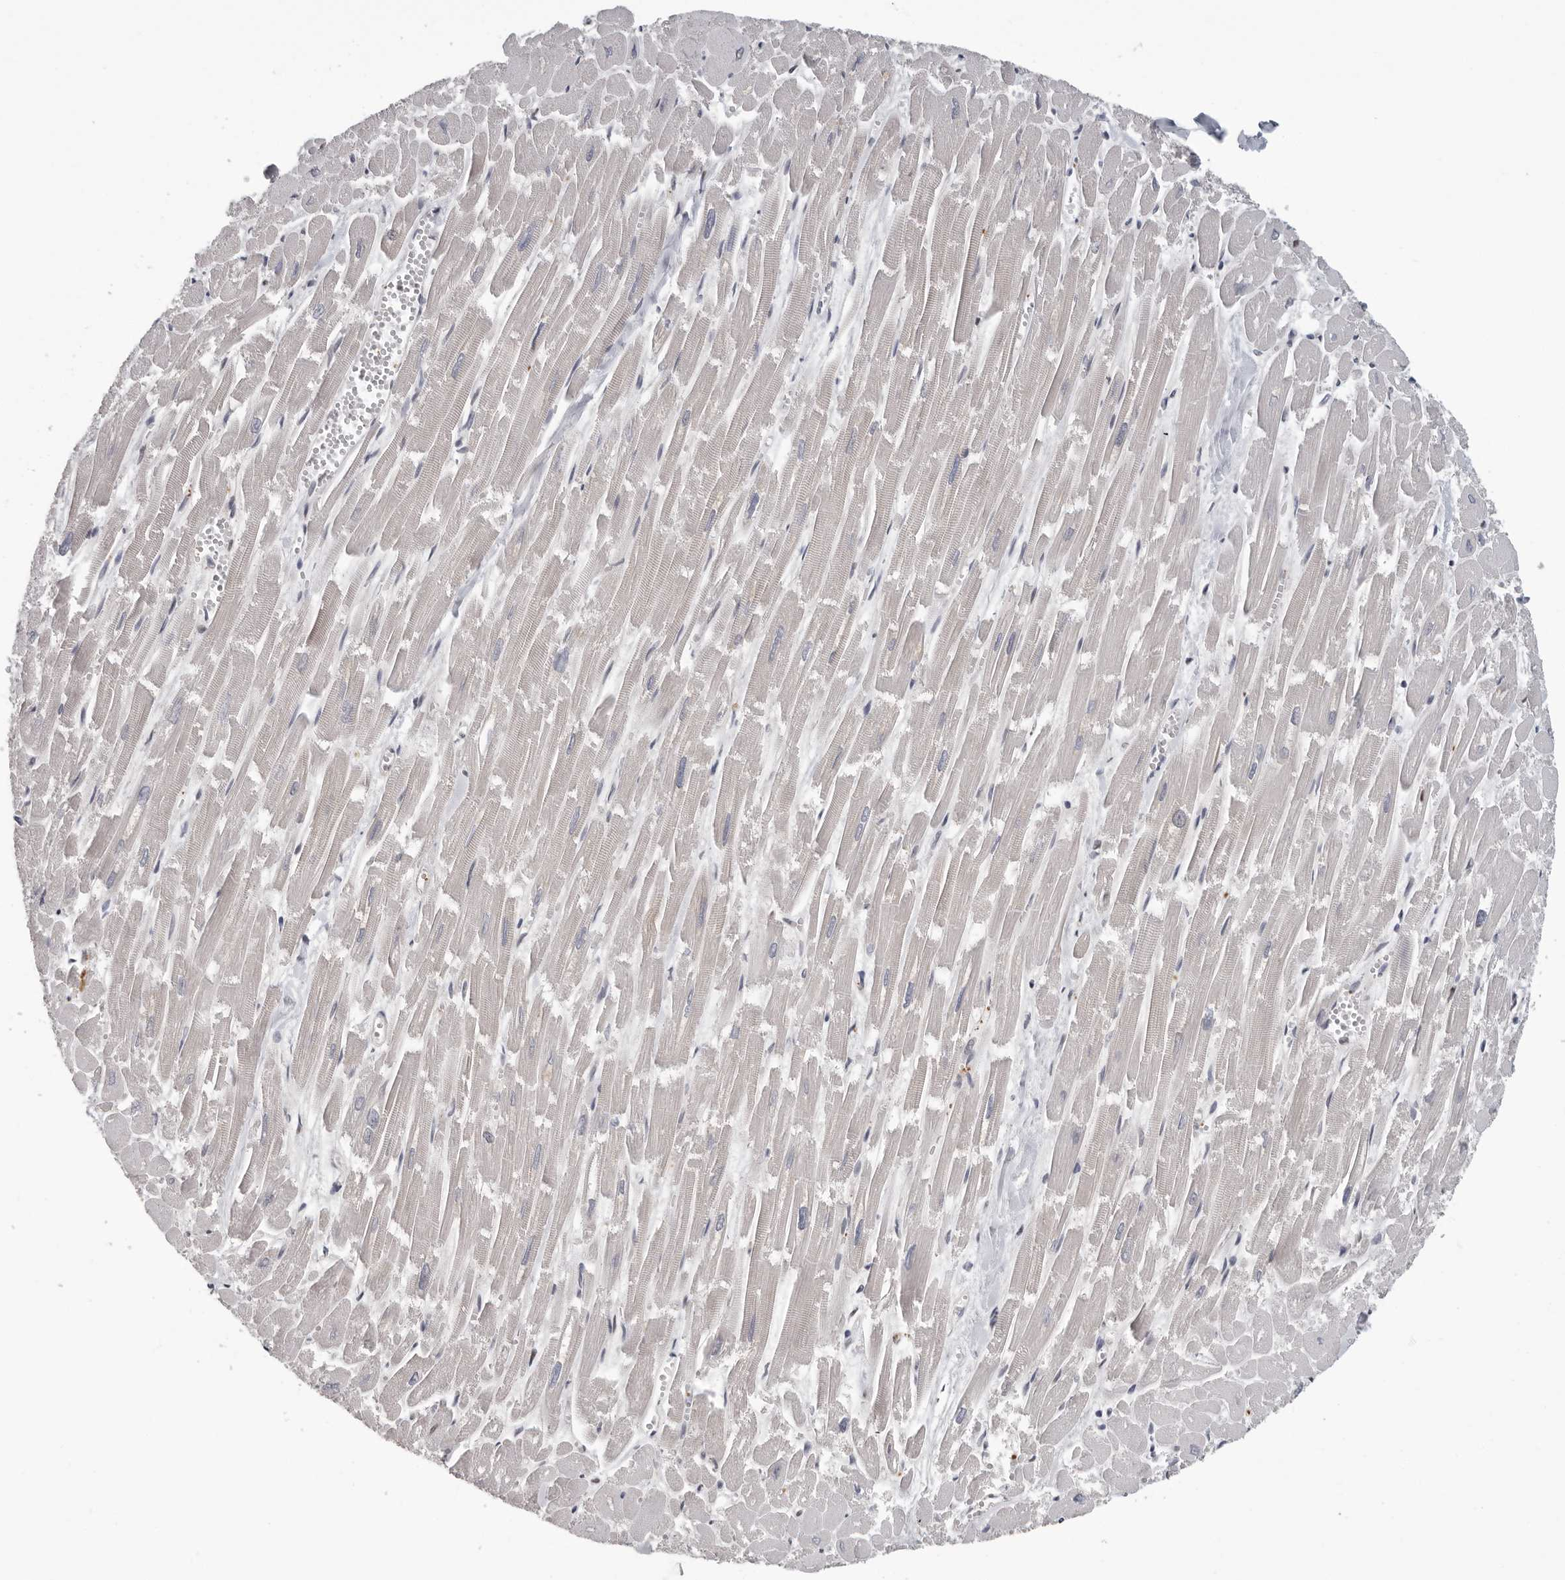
{"staining": {"intensity": "moderate", "quantity": "25%-75%", "location": "cytoplasmic/membranous"}, "tissue": "heart muscle", "cell_type": "Cardiomyocytes", "image_type": "normal", "snomed": [{"axis": "morphology", "description": "Normal tissue, NOS"}, {"axis": "topography", "description": "Heart"}], "caption": "This image reveals immunohistochemistry staining of unremarkable human heart muscle, with medium moderate cytoplasmic/membranous positivity in about 25%-75% of cardiomyocytes.", "gene": "RALGPS2", "patient": {"sex": "male", "age": 54}}